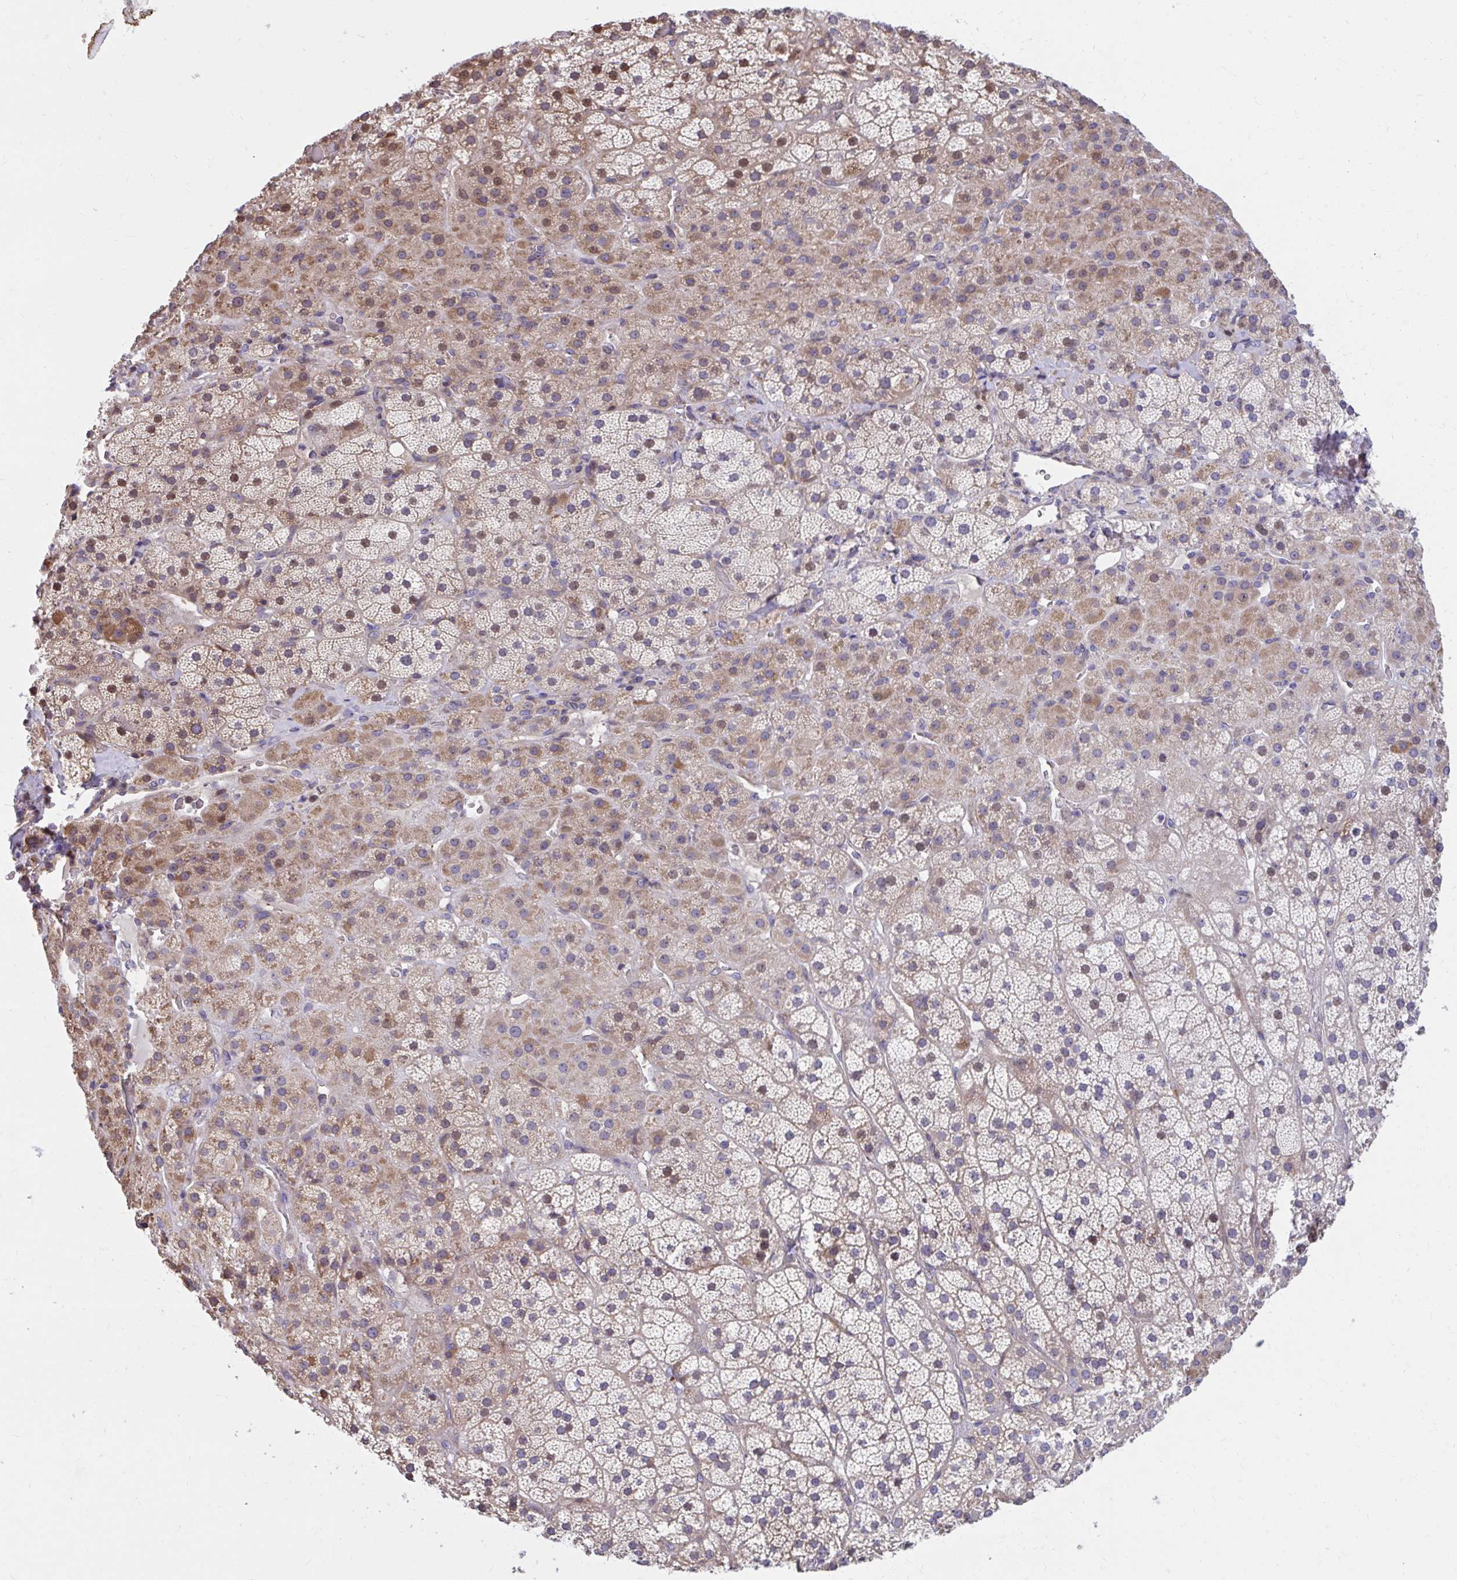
{"staining": {"intensity": "moderate", "quantity": ">75%", "location": "cytoplasmic/membranous"}, "tissue": "adrenal gland", "cell_type": "Glandular cells", "image_type": "normal", "snomed": [{"axis": "morphology", "description": "Normal tissue, NOS"}, {"axis": "topography", "description": "Adrenal gland"}], "caption": "A brown stain shows moderate cytoplasmic/membranous expression of a protein in glandular cells of unremarkable human adrenal gland. The staining was performed using DAB, with brown indicating positive protein expression. Nuclei are stained blue with hematoxylin.", "gene": "ZNF778", "patient": {"sex": "male", "age": 57}}